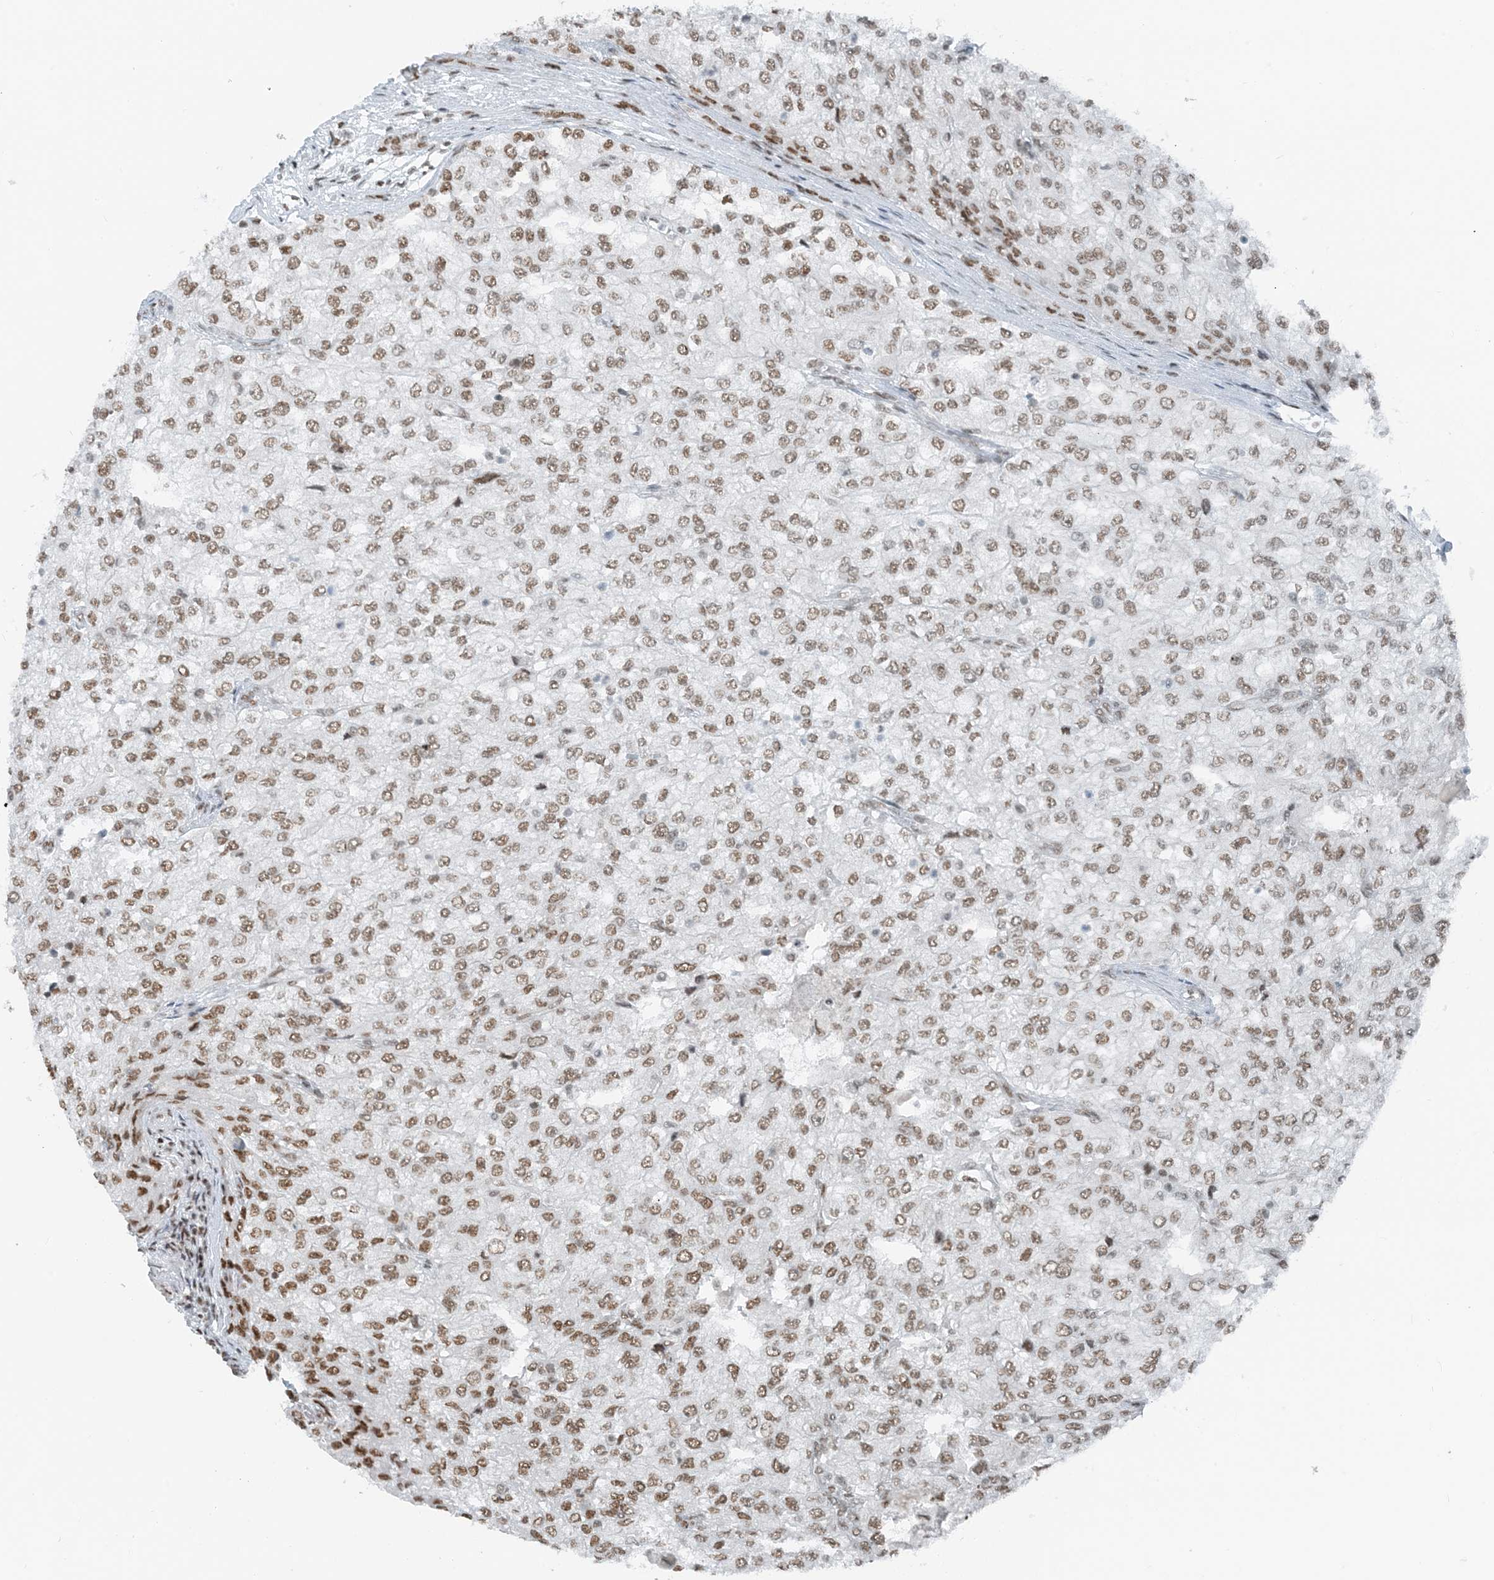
{"staining": {"intensity": "moderate", "quantity": ">75%", "location": "nuclear"}, "tissue": "renal cancer", "cell_type": "Tumor cells", "image_type": "cancer", "snomed": [{"axis": "morphology", "description": "Adenocarcinoma, NOS"}, {"axis": "topography", "description": "Kidney"}], "caption": "Renal adenocarcinoma stained for a protein (brown) displays moderate nuclear positive expression in approximately >75% of tumor cells.", "gene": "ZNF500", "patient": {"sex": "female", "age": 54}}